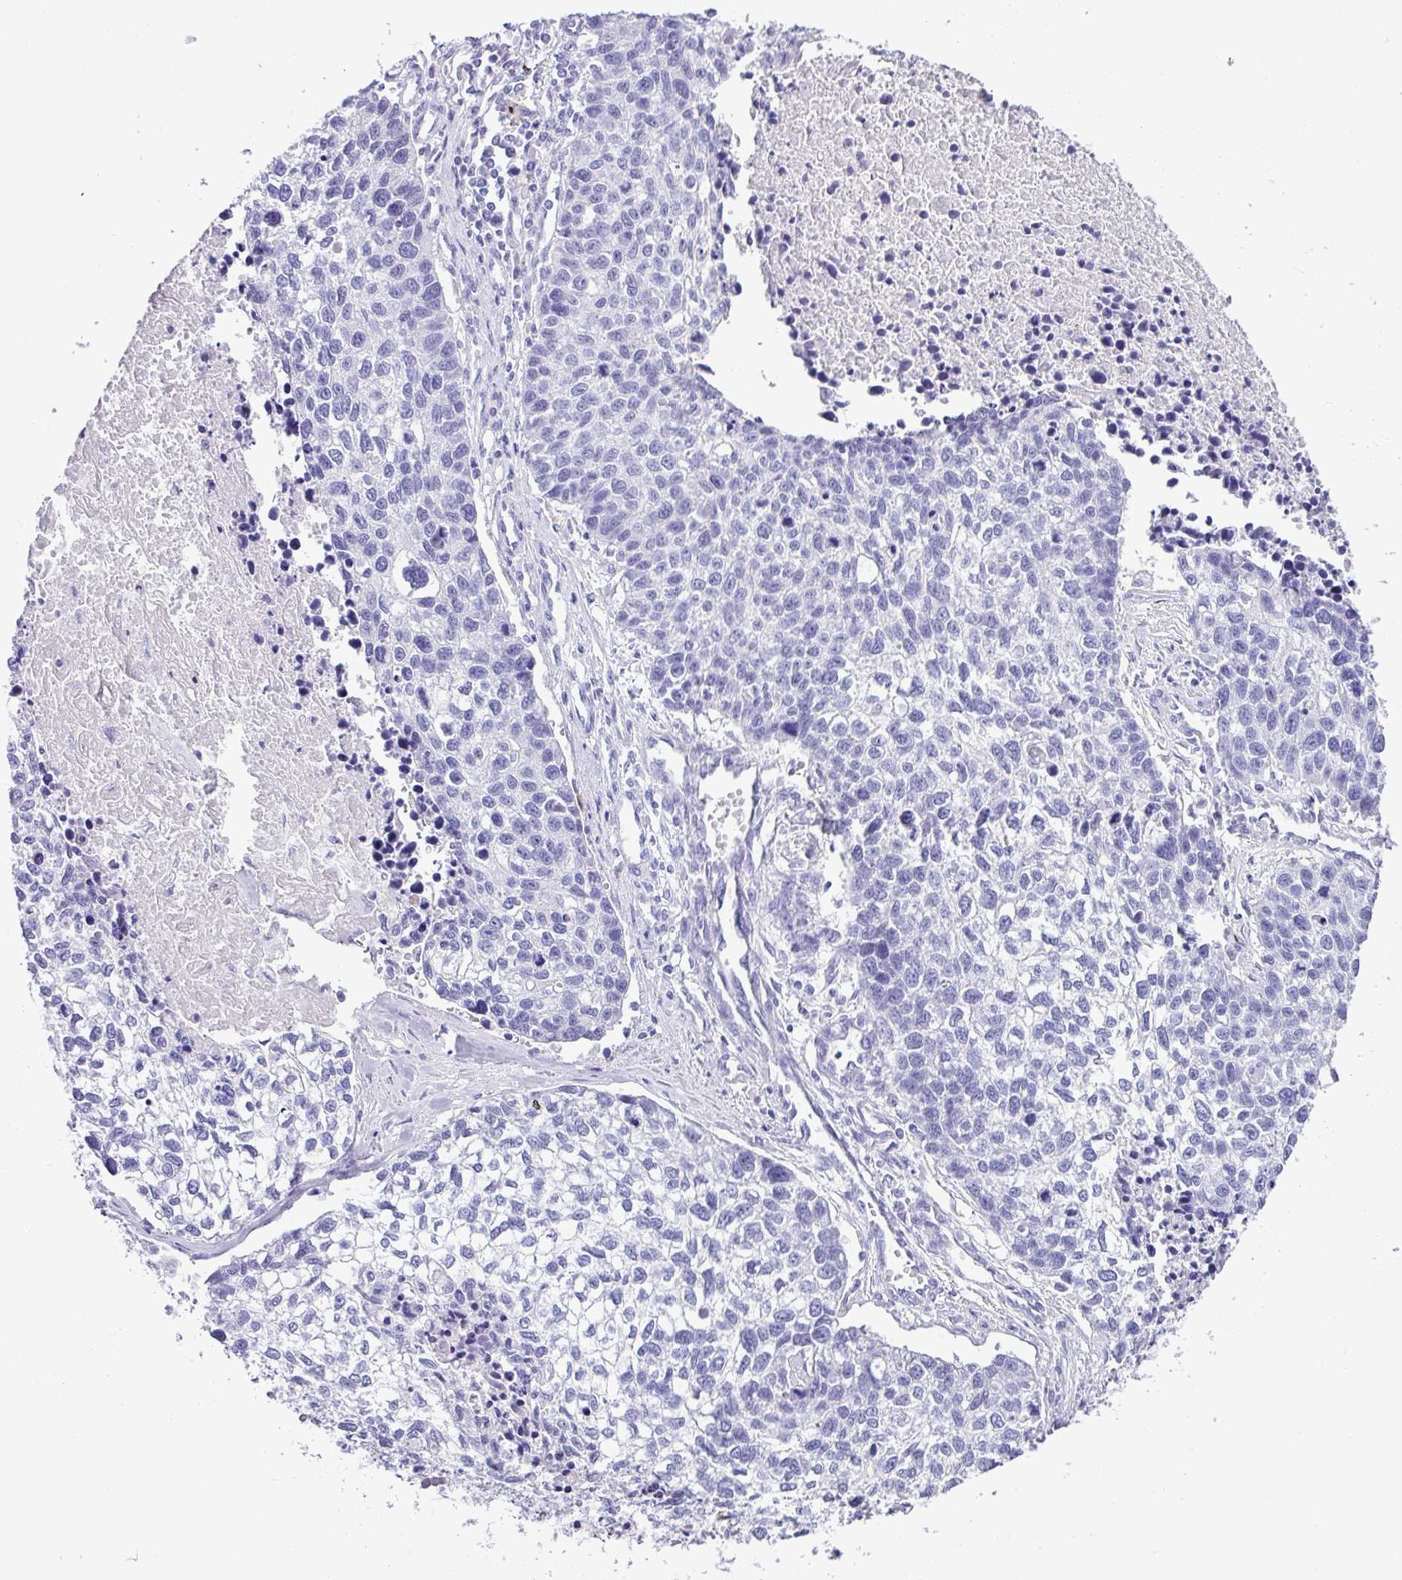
{"staining": {"intensity": "negative", "quantity": "none", "location": "none"}, "tissue": "lung cancer", "cell_type": "Tumor cells", "image_type": "cancer", "snomed": [{"axis": "morphology", "description": "Squamous cell carcinoma, NOS"}, {"axis": "topography", "description": "Lung"}], "caption": "The image displays no staining of tumor cells in lung cancer (squamous cell carcinoma).", "gene": "ZG16", "patient": {"sex": "male", "age": 74}}